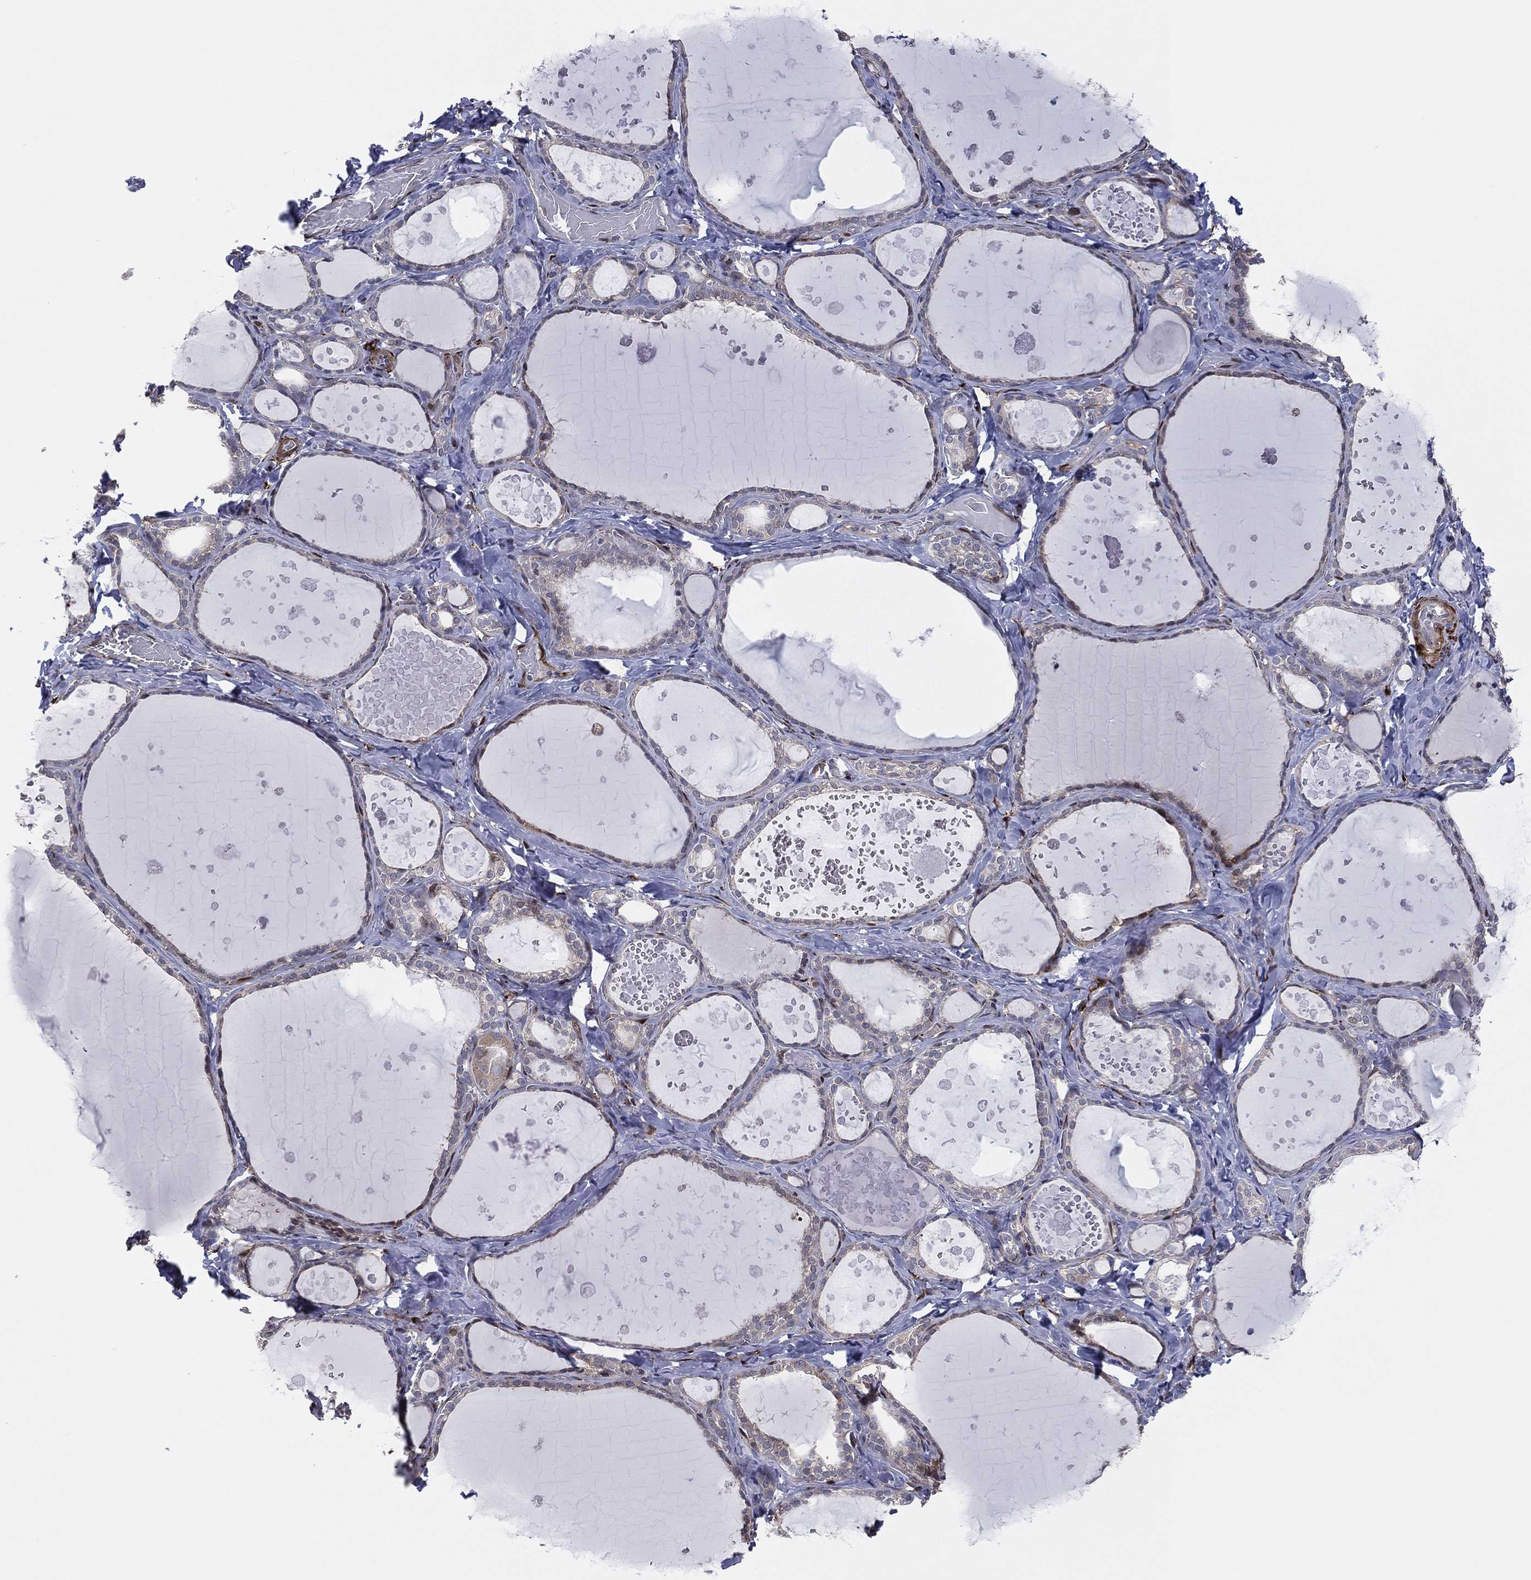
{"staining": {"intensity": "moderate", "quantity": "<25%", "location": "nuclear"}, "tissue": "thyroid gland", "cell_type": "Glandular cells", "image_type": "normal", "snomed": [{"axis": "morphology", "description": "Normal tissue, NOS"}, {"axis": "topography", "description": "Thyroid gland"}], "caption": "The photomicrograph reveals staining of unremarkable thyroid gland, revealing moderate nuclear protein positivity (brown color) within glandular cells. (Brightfield microscopy of DAB IHC at high magnification).", "gene": "SNCG", "patient": {"sex": "female", "age": 56}}